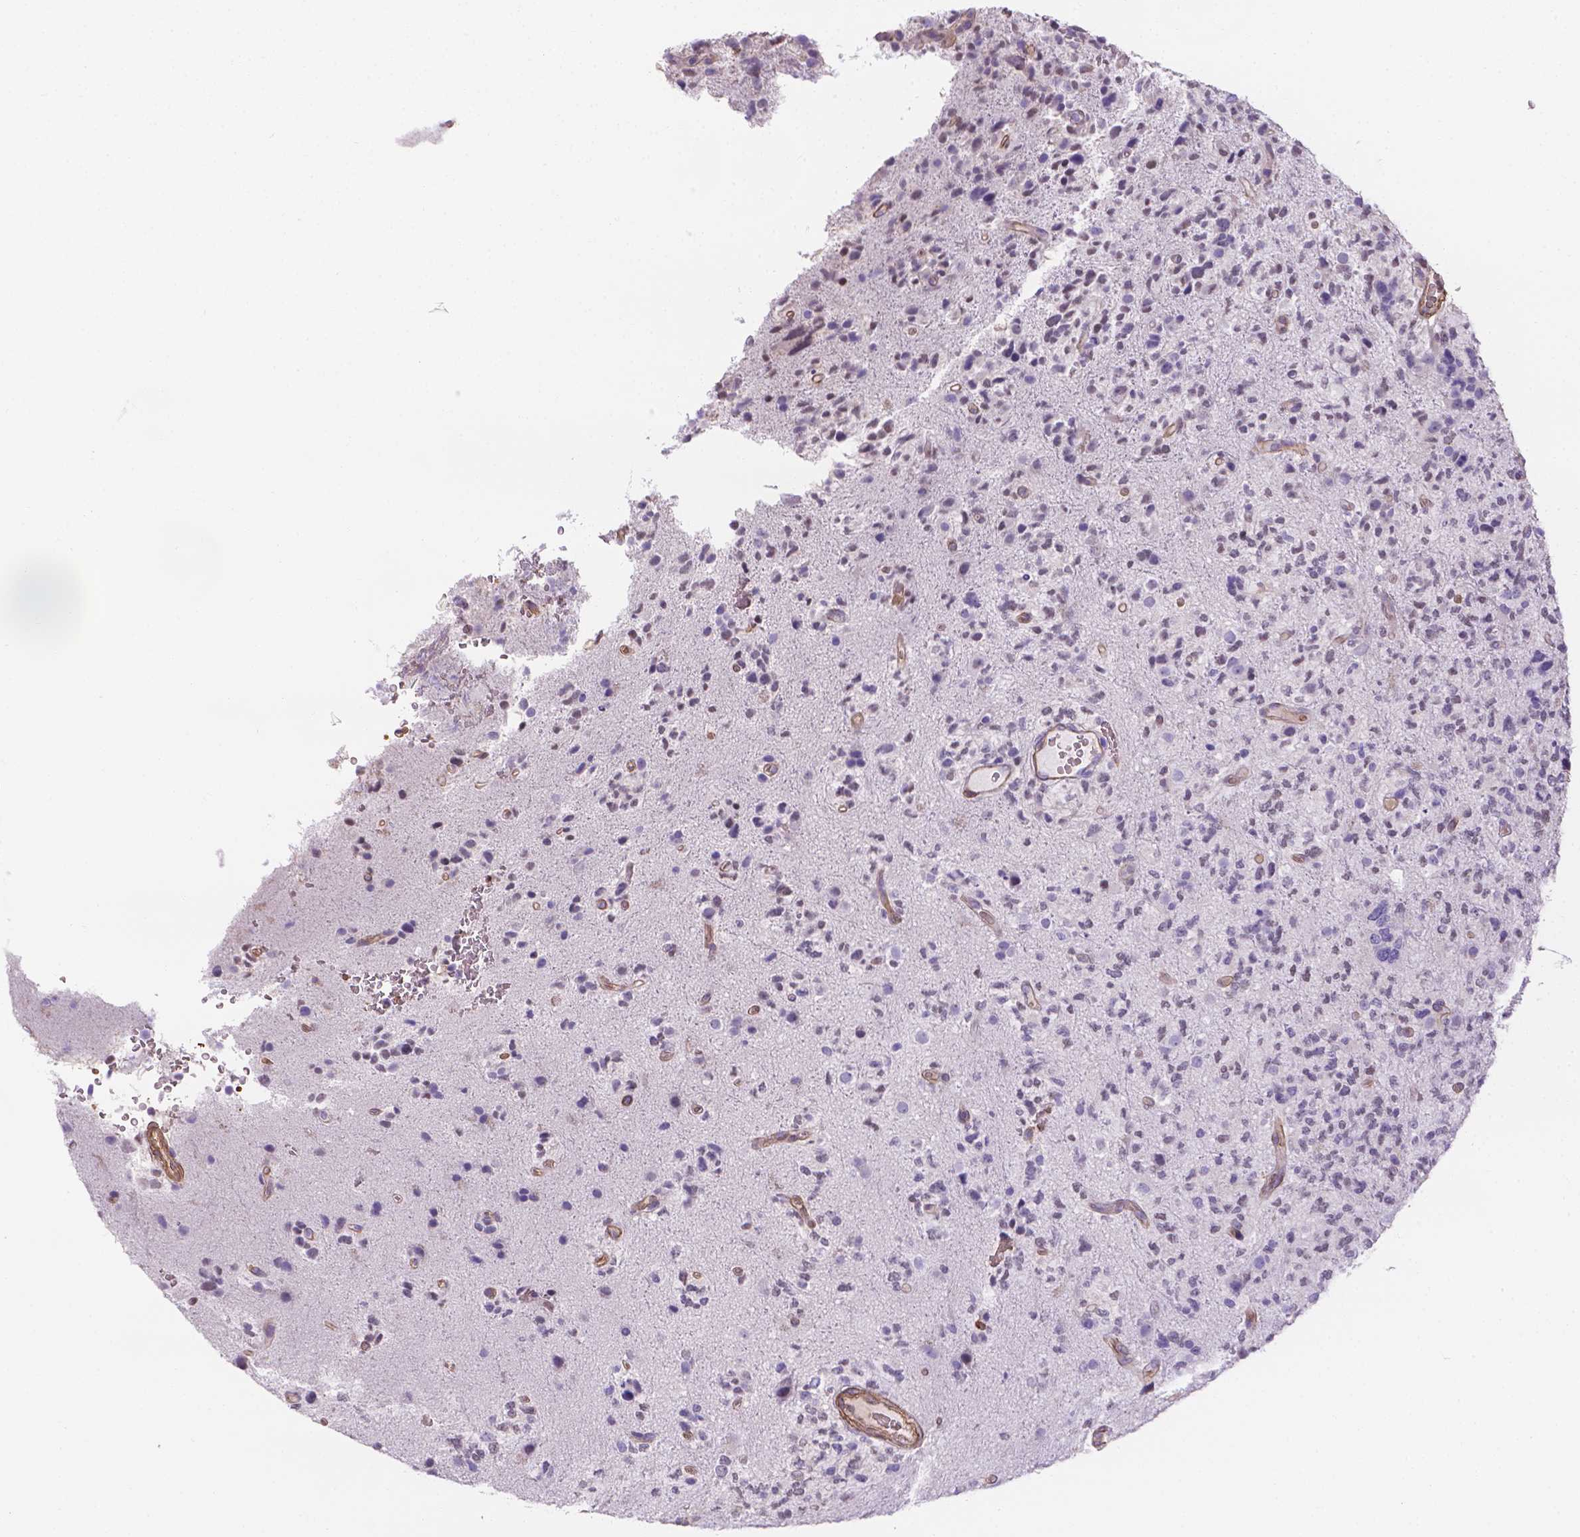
{"staining": {"intensity": "negative", "quantity": "none", "location": "none"}, "tissue": "glioma", "cell_type": "Tumor cells", "image_type": "cancer", "snomed": [{"axis": "morphology", "description": "Glioma, malignant, High grade"}, {"axis": "topography", "description": "Brain"}], "caption": "Micrograph shows no protein staining in tumor cells of glioma tissue.", "gene": "SLC40A1", "patient": {"sex": "female", "age": 71}}